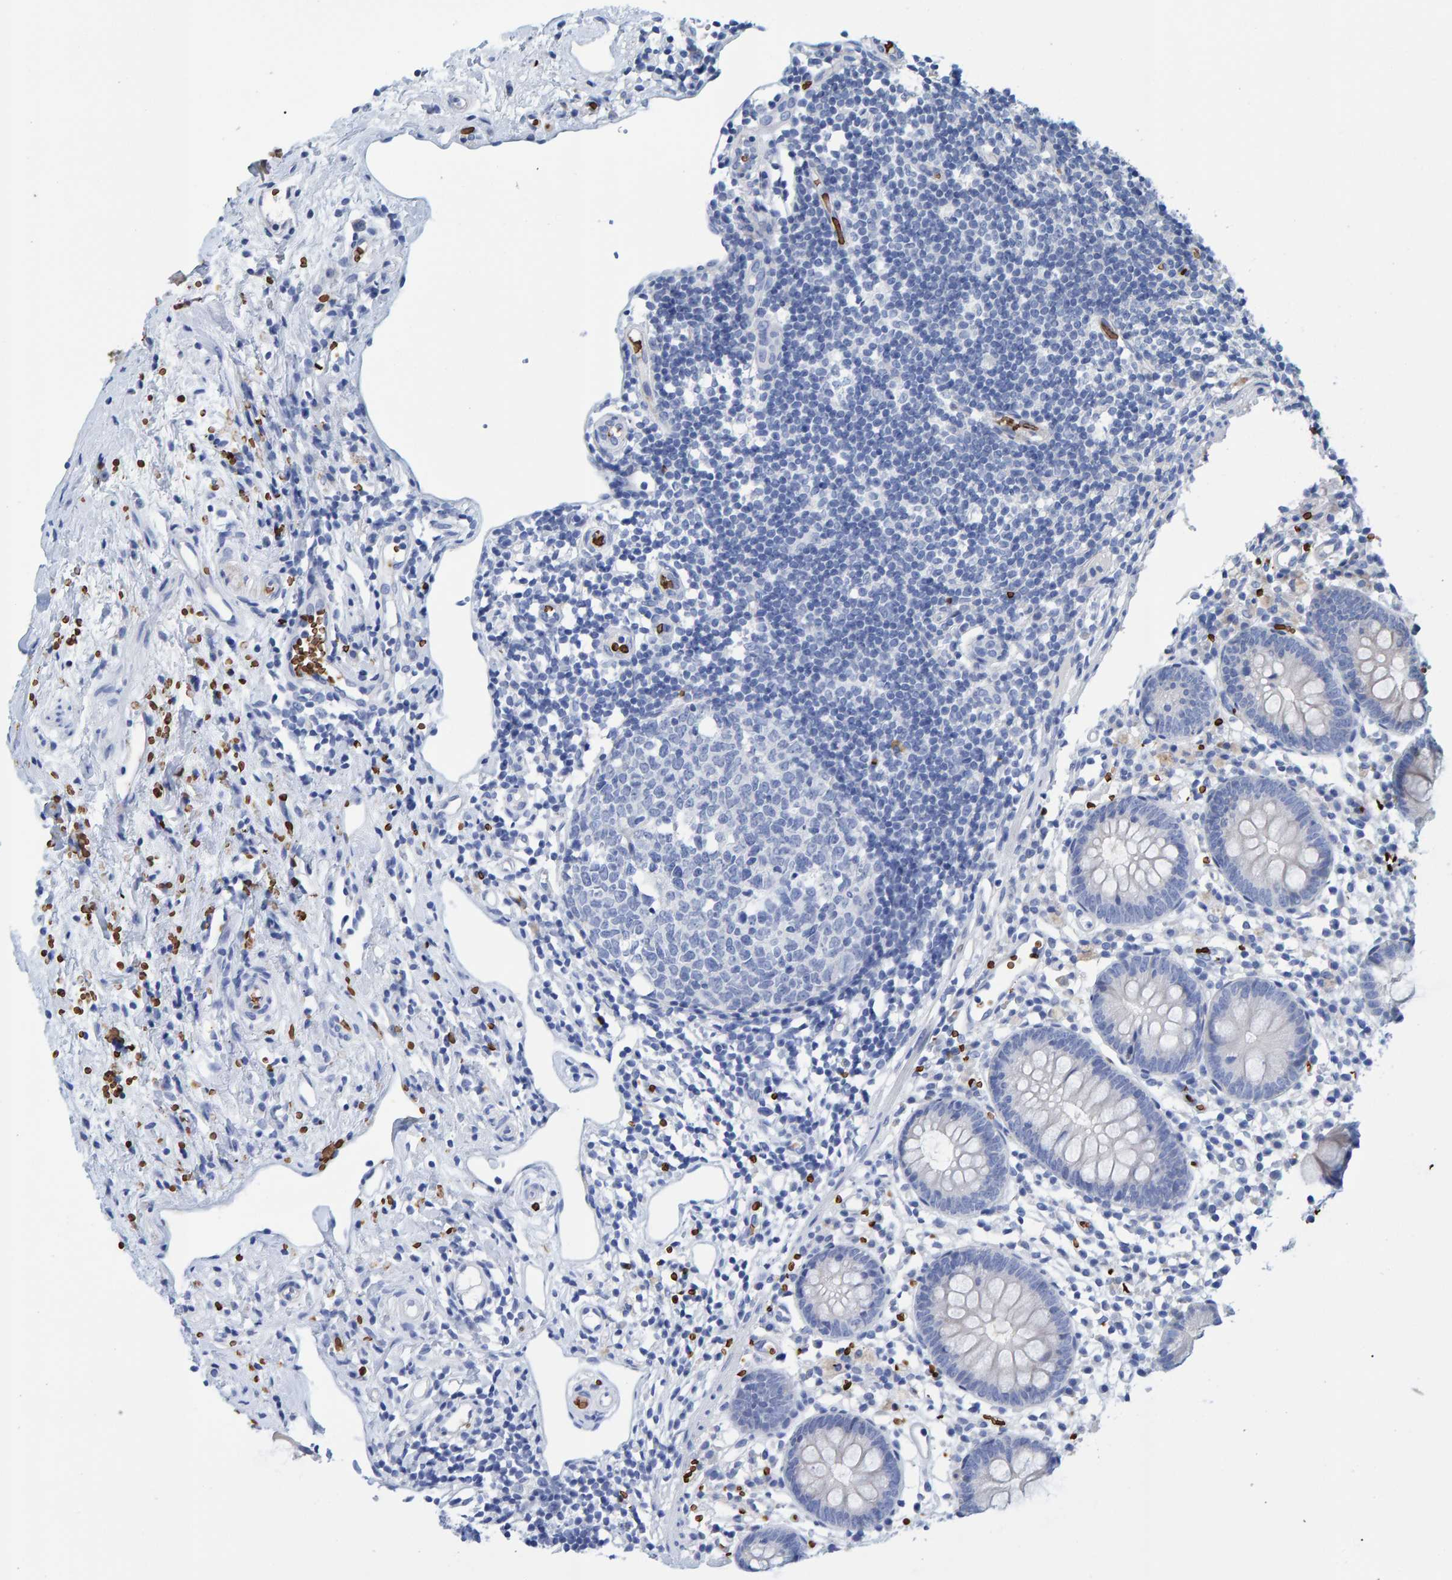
{"staining": {"intensity": "negative", "quantity": "none", "location": "none"}, "tissue": "appendix", "cell_type": "Glandular cells", "image_type": "normal", "snomed": [{"axis": "morphology", "description": "Normal tissue, NOS"}, {"axis": "topography", "description": "Appendix"}], "caption": "An image of appendix stained for a protein displays no brown staining in glandular cells. (Brightfield microscopy of DAB (3,3'-diaminobenzidine) immunohistochemistry (IHC) at high magnification).", "gene": "VPS9D1", "patient": {"sex": "female", "age": 20}}